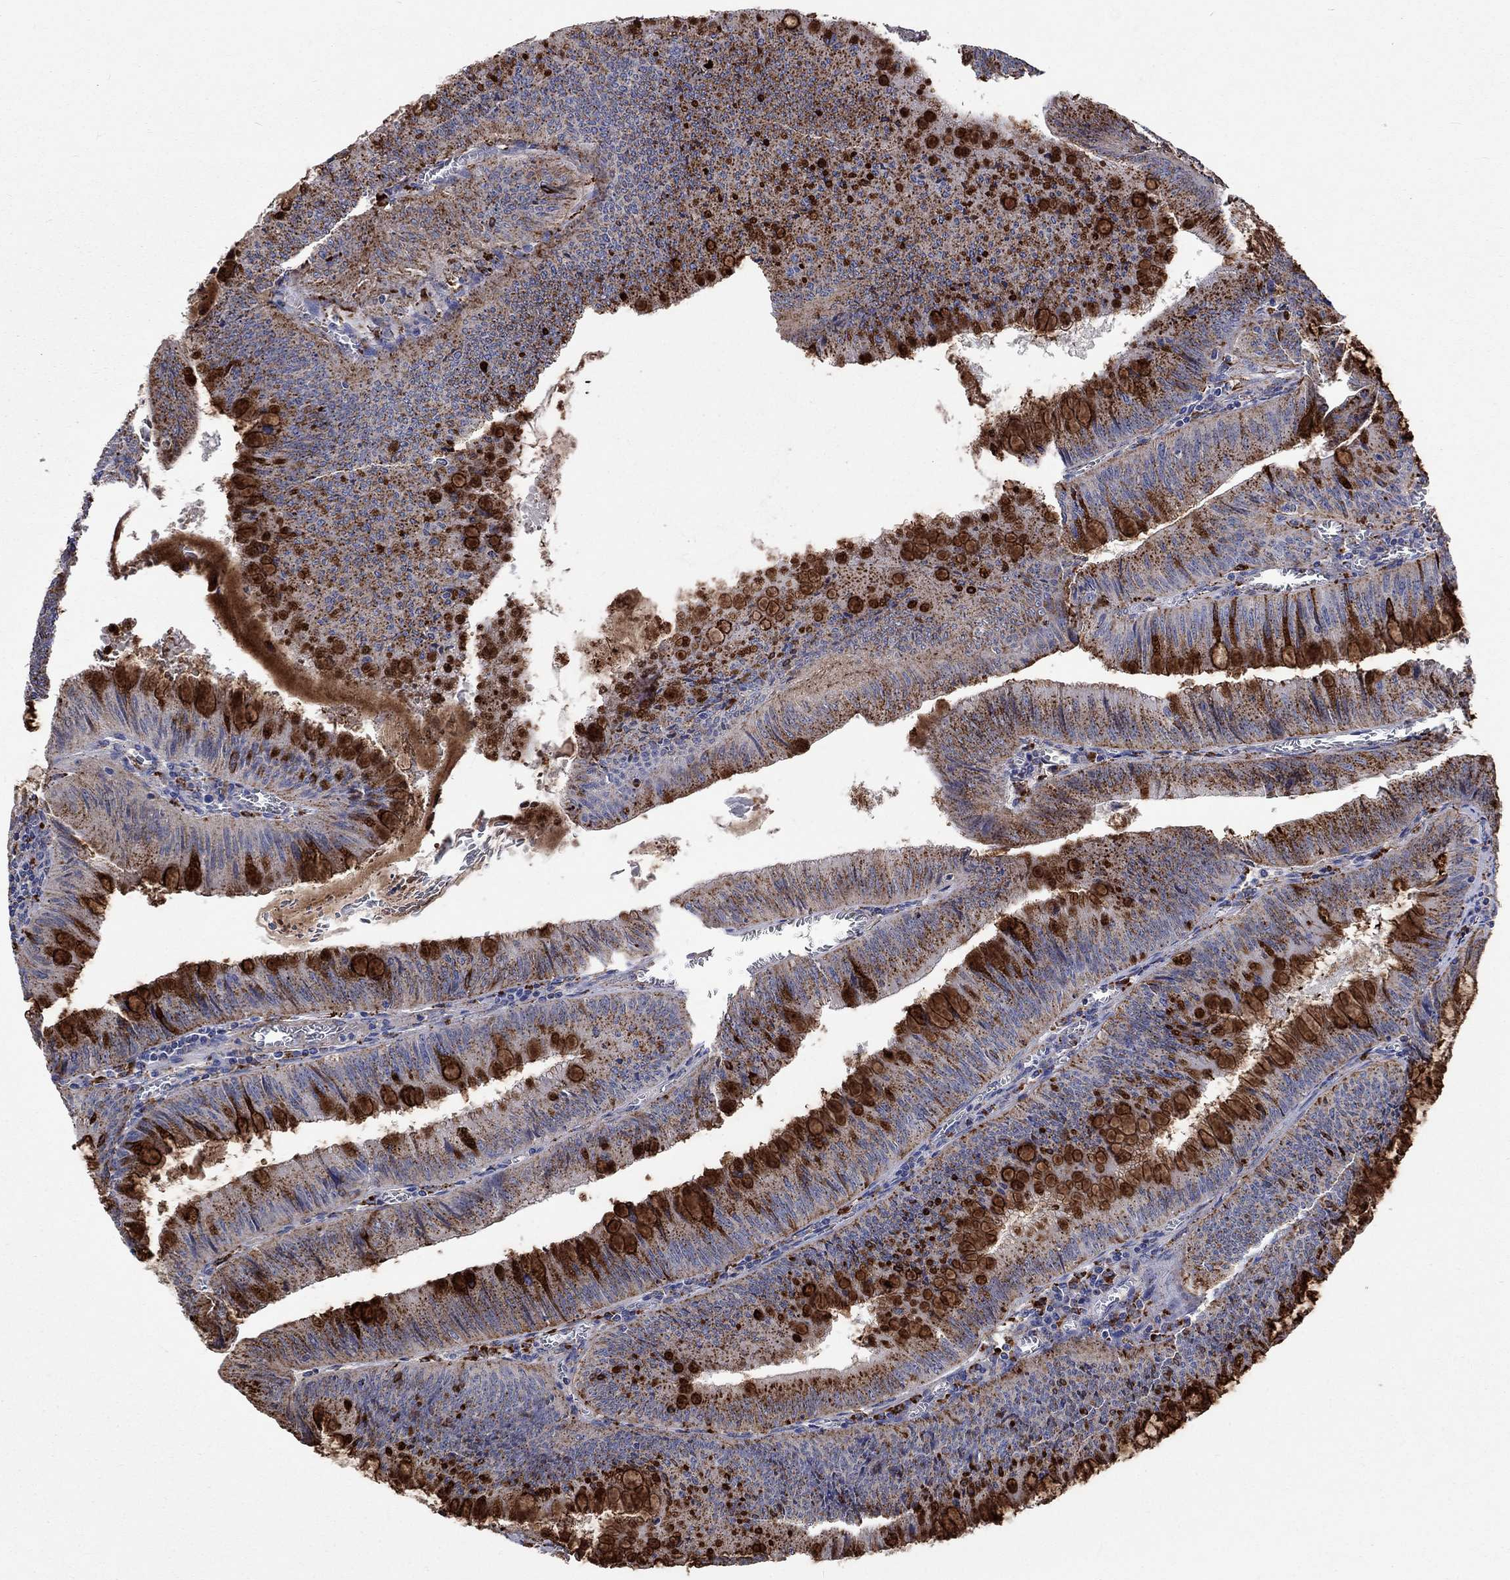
{"staining": {"intensity": "strong", "quantity": ">75%", "location": "cytoplasmic/membranous"}, "tissue": "colorectal cancer", "cell_type": "Tumor cells", "image_type": "cancer", "snomed": [{"axis": "morphology", "description": "Adenocarcinoma, NOS"}, {"axis": "topography", "description": "Rectum"}], "caption": "Protein staining by immunohistochemistry shows strong cytoplasmic/membranous staining in about >75% of tumor cells in colorectal adenocarcinoma.", "gene": "CTSB", "patient": {"sex": "female", "age": 72}}